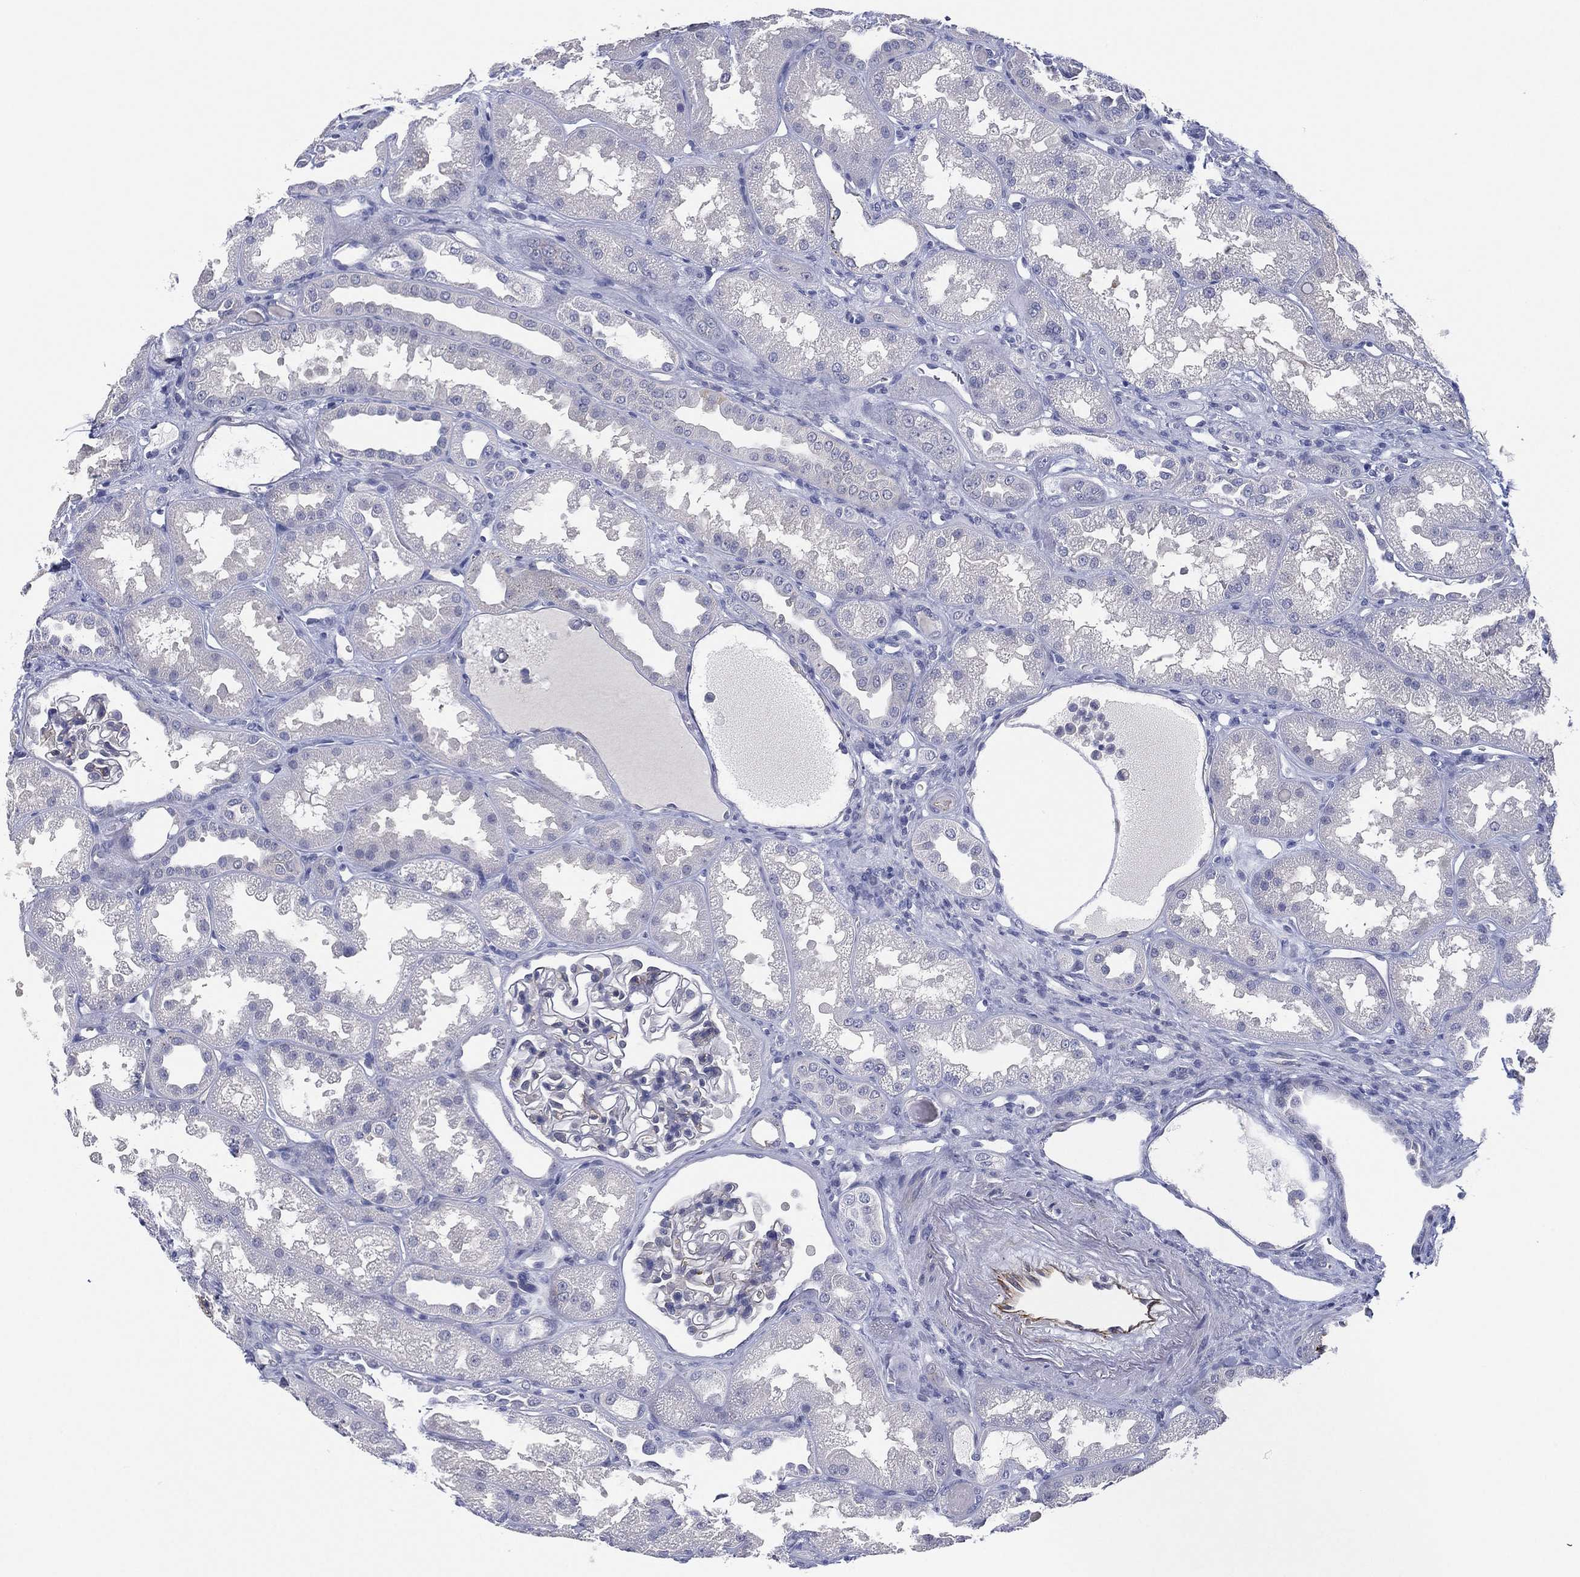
{"staining": {"intensity": "negative", "quantity": "none", "location": "none"}, "tissue": "kidney", "cell_type": "Cells in glomeruli", "image_type": "normal", "snomed": [{"axis": "morphology", "description": "Normal tissue, NOS"}, {"axis": "topography", "description": "Kidney"}], "caption": "Photomicrograph shows no protein positivity in cells in glomeruli of benign kidney. (DAB immunohistochemistry (IHC) with hematoxylin counter stain).", "gene": "C5orf46", "patient": {"sex": "male", "age": 61}}